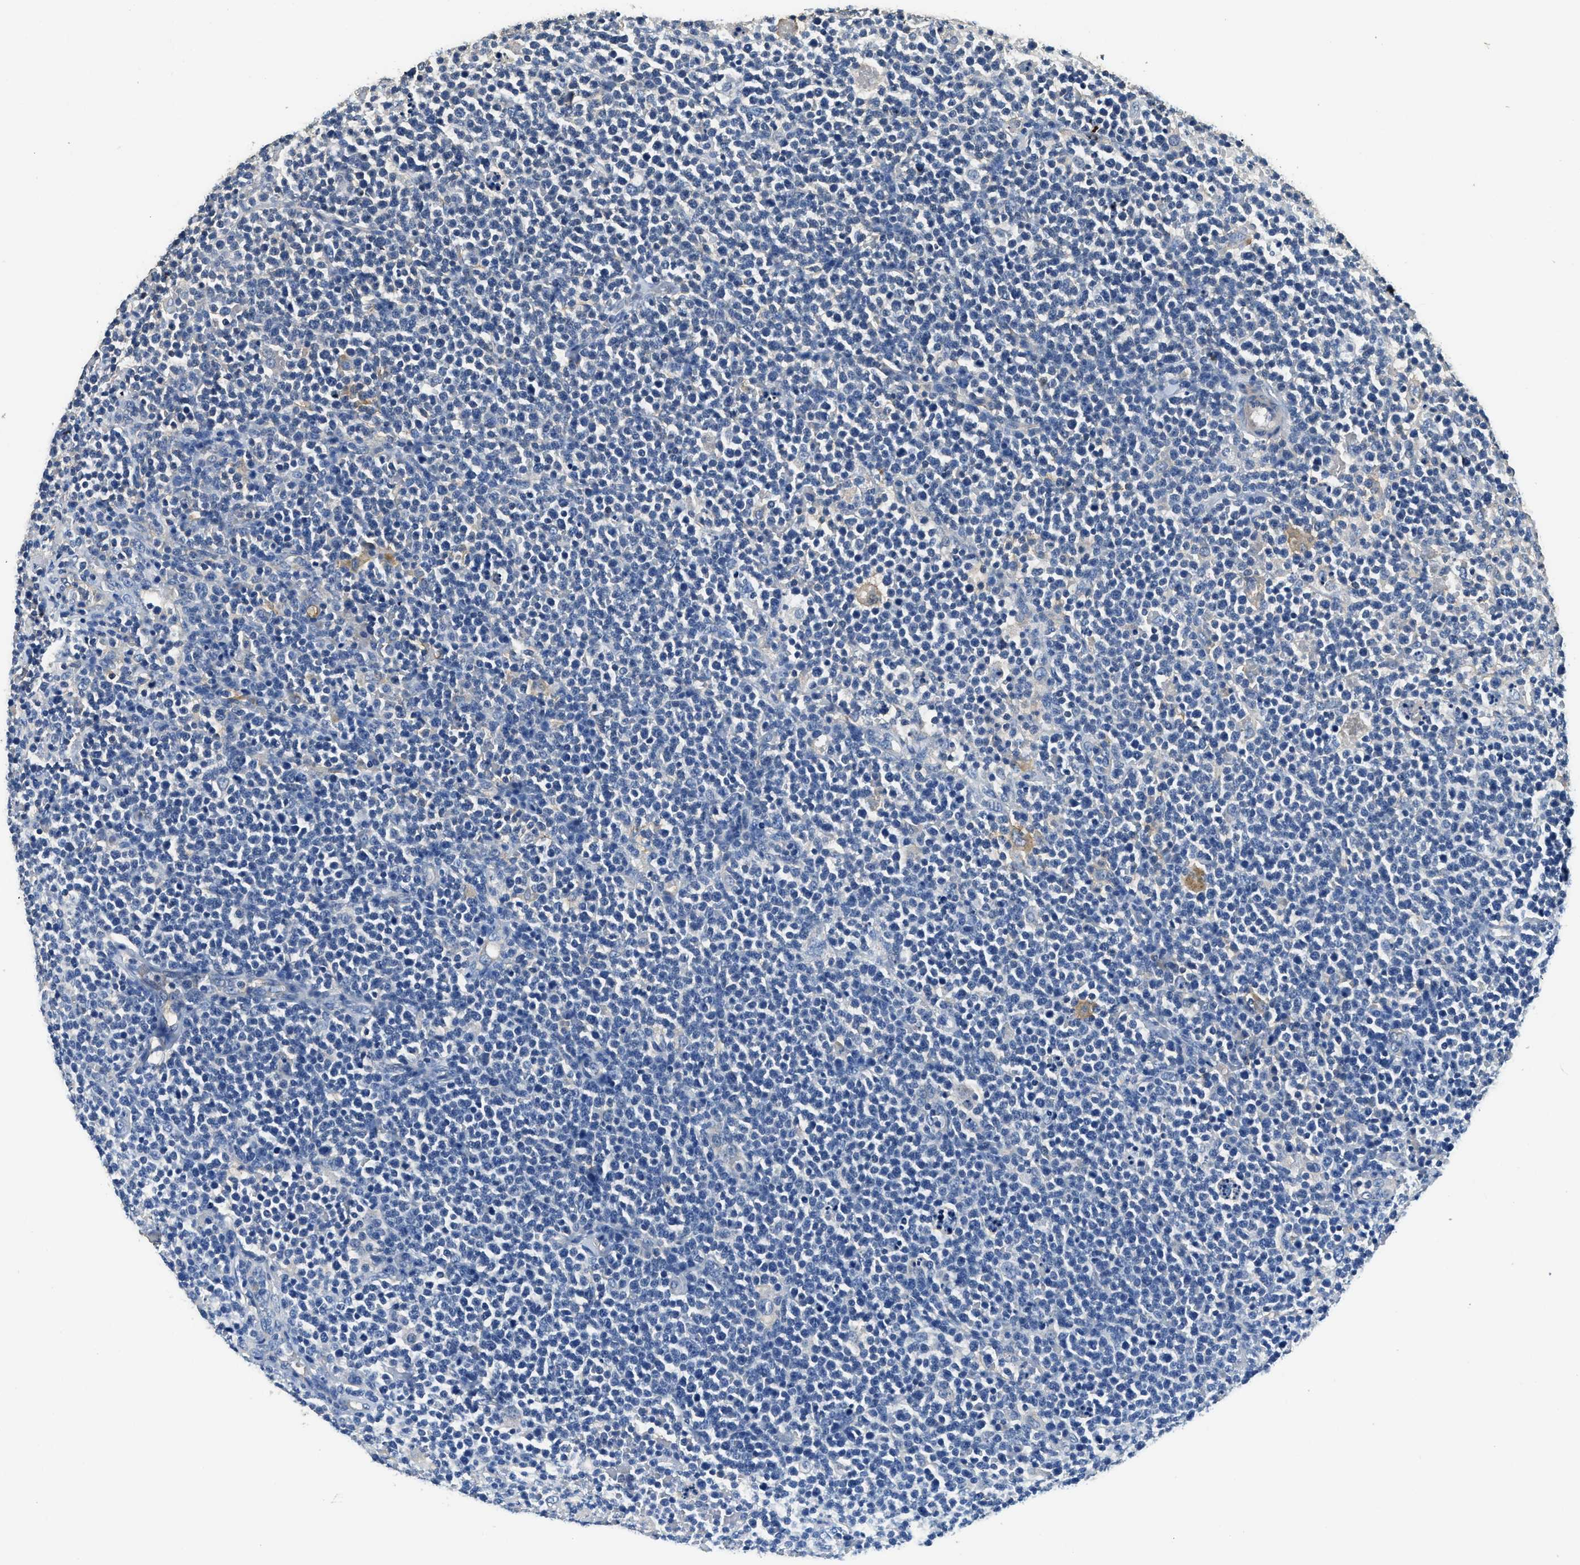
{"staining": {"intensity": "negative", "quantity": "none", "location": "none"}, "tissue": "lymphoma", "cell_type": "Tumor cells", "image_type": "cancer", "snomed": [{"axis": "morphology", "description": "Malignant lymphoma, non-Hodgkin's type, High grade"}, {"axis": "topography", "description": "Lymph node"}], "caption": "Immunohistochemical staining of malignant lymphoma, non-Hodgkin's type (high-grade) exhibits no significant expression in tumor cells.", "gene": "MIB1", "patient": {"sex": "male", "age": 61}}